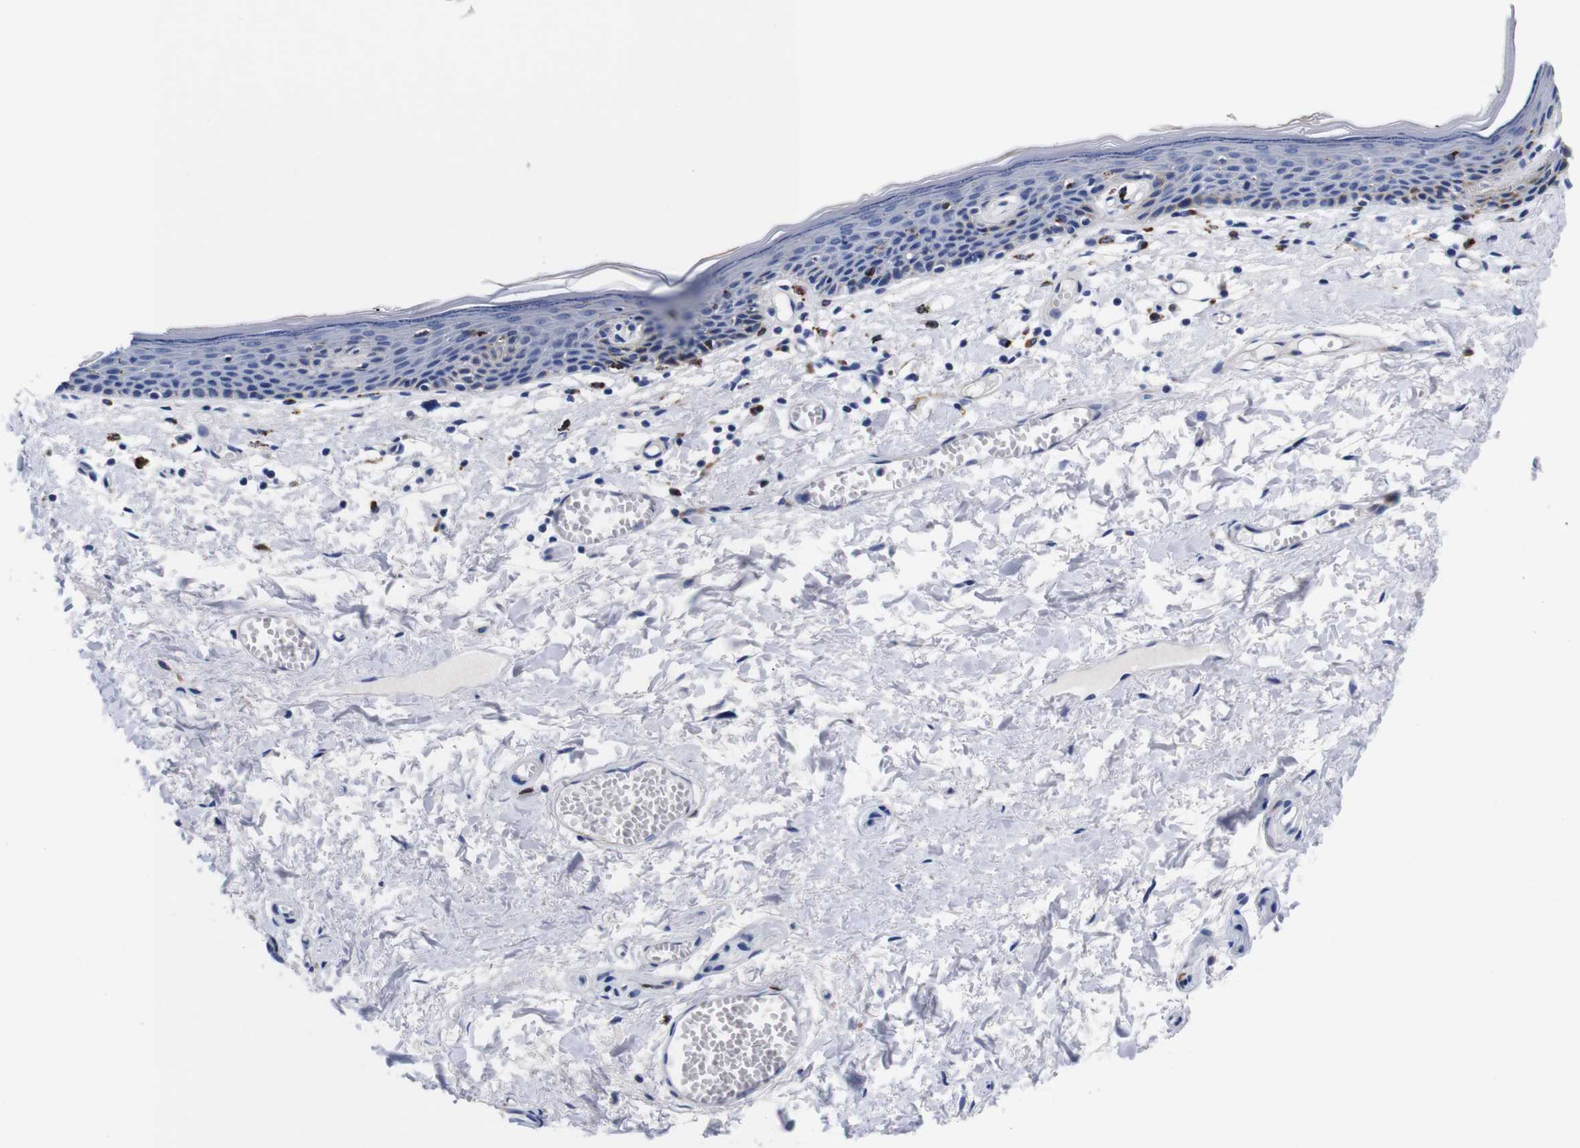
{"staining": {"intensity": "negative", "quantity": "none", "location": "none"}, "tissue": "skin", "cell_type": "Epidermal cells", "image_type": "normal", "snomed": [{"axis": "morphology", "description": "Normal tissue, NOS"}, {"axis": "topography", "description": "Vulva"}], "caption": "IHC of benign human skin shows no expression in epidermal cells.", "gene": "ENSG00000248993", "patient": {"sex": "female", "age": 54}}